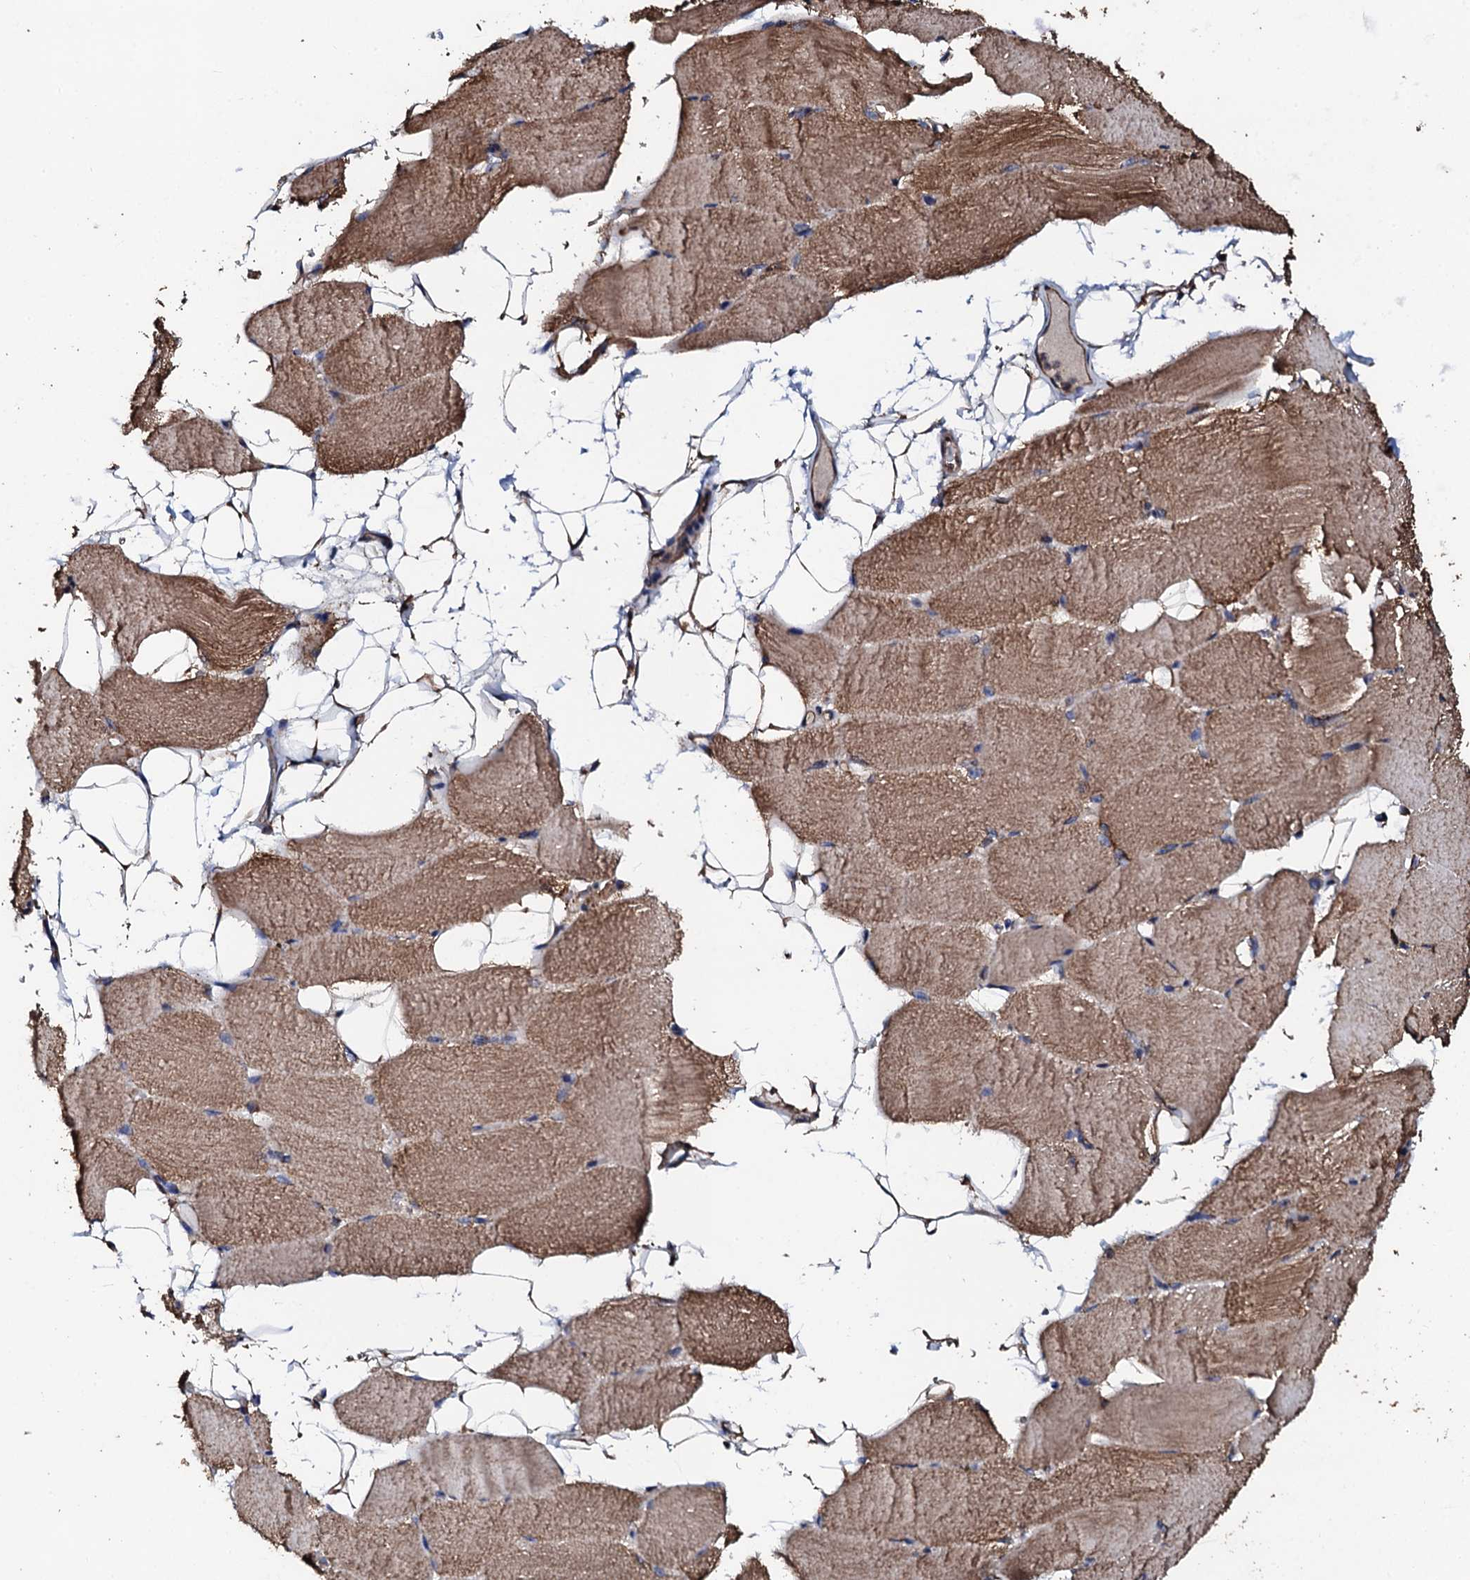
{"staining": {"intensity": "moderate", "quantity": ">75%", "location": "cytoplasmic/membranous"}, "tissue": "skeletal muscle", "cell_type": "Myocytes", "image_type": "normal", "snomed": [{"axis": "morphology", "description": "Normal tissue, NOS"}, {"axis": "topography", "description": "Skeletal muscle"}, {"axis": "topography", "description": "Parathyroid gland"}], "caption": "Immunohistochemical staining of benign skeletal muscle exhibits moderate cytoplasmic/membranous protein positivity in about >75% of myocytes. Nuclei are stained in blue.", "gene": "CKAP5", "patient": {"sex": "female", "age": 37}}